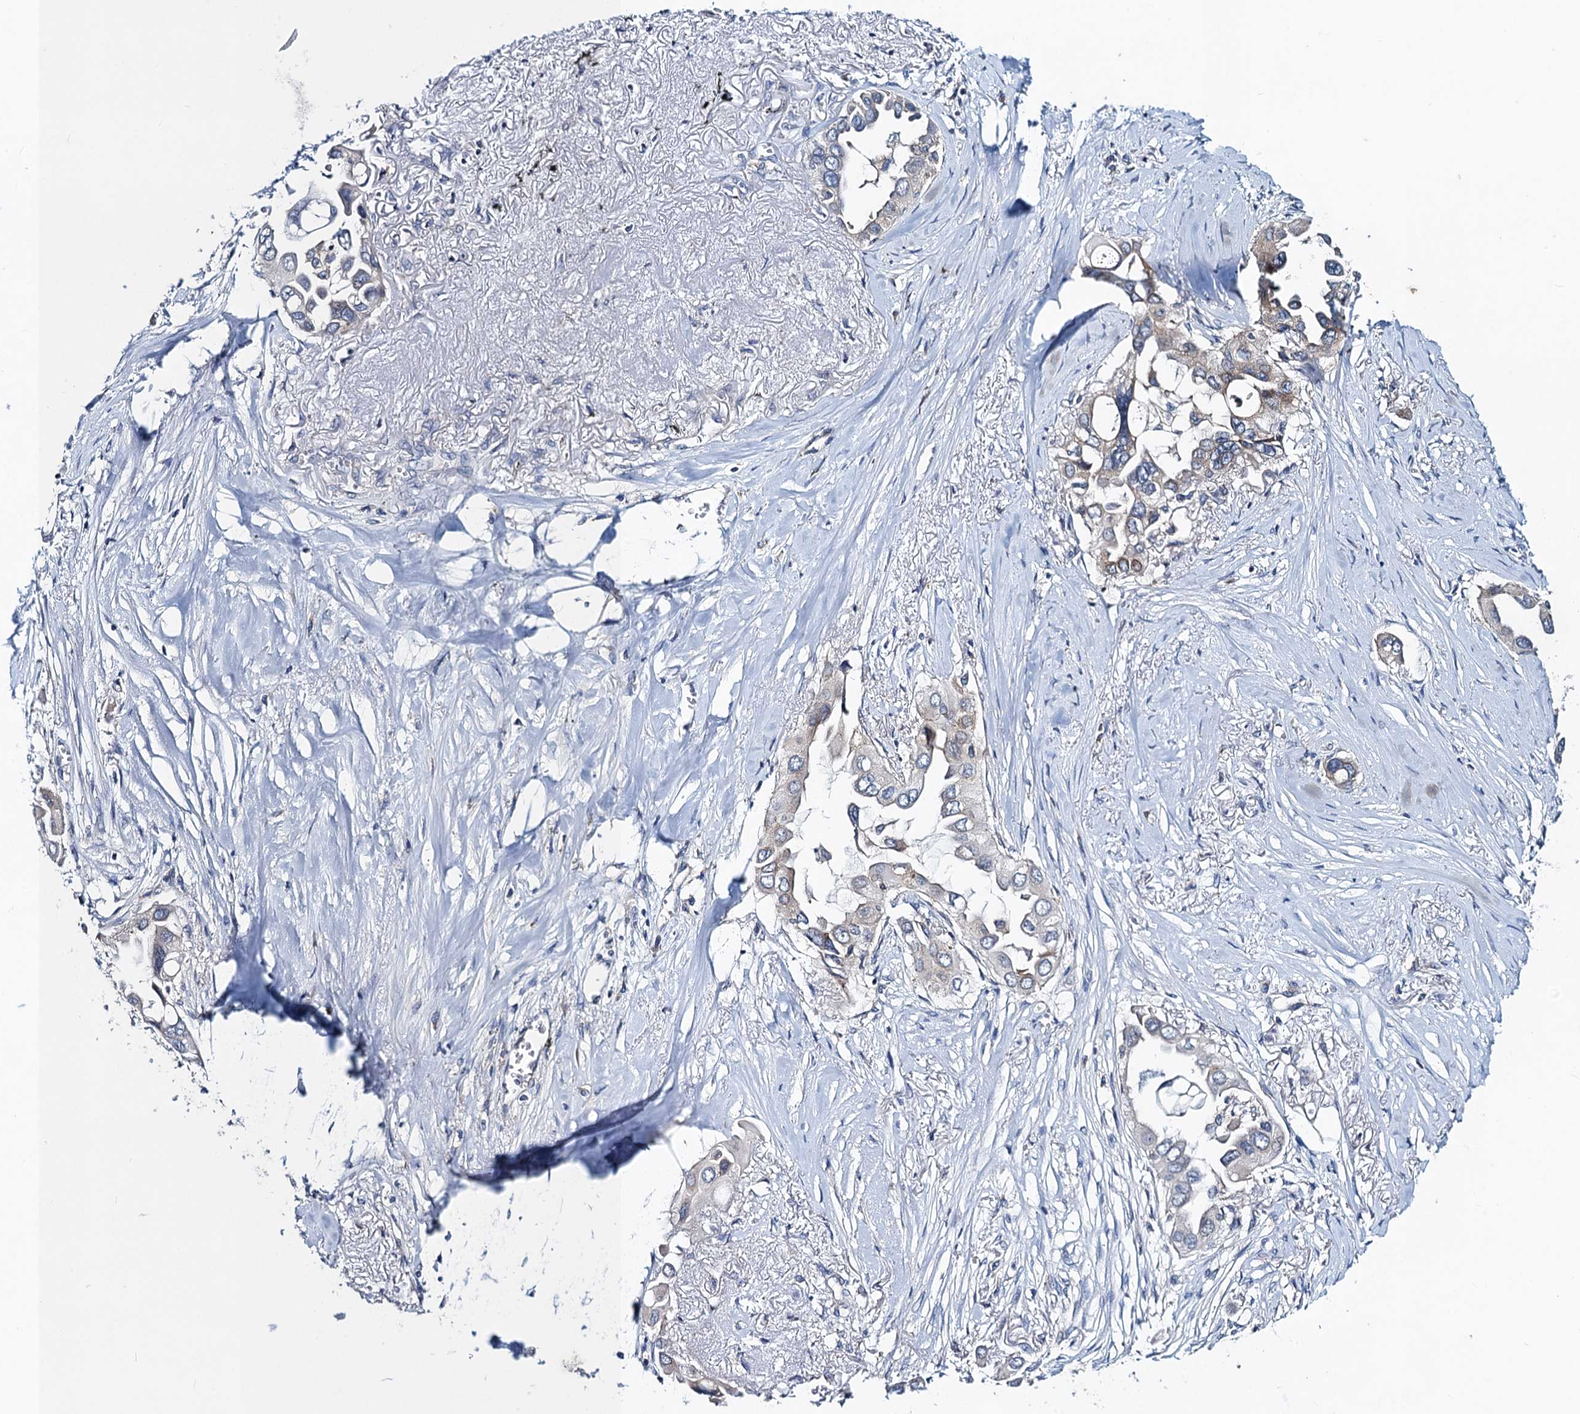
{"staining": {"intensity": "weak", "quantity": "<25%", "location": "cytoplasmic/membranous"}, "tissue": "lung cancer", "cell_type": "Tumor cells", "image_type": "cancer", "snomed": [{"axis": "morphology", "description": "Adenocarcinoma, NOS"}, {"axis": "topography", "description": "Lung"}], "caption": "DAB (3,3'-diaminobenzidine) immunohistochemical staining of human lung cancer (adenocarcinoma) displays no significant positivity in tumor cells. The staining is performed using DAB (3,3'-diaminobenzidine) brown chromogen with nuclei counter-stained in using hematoxylin.", "gene": "SNAP29", "patient": {"sex": "female", "age": 76}}